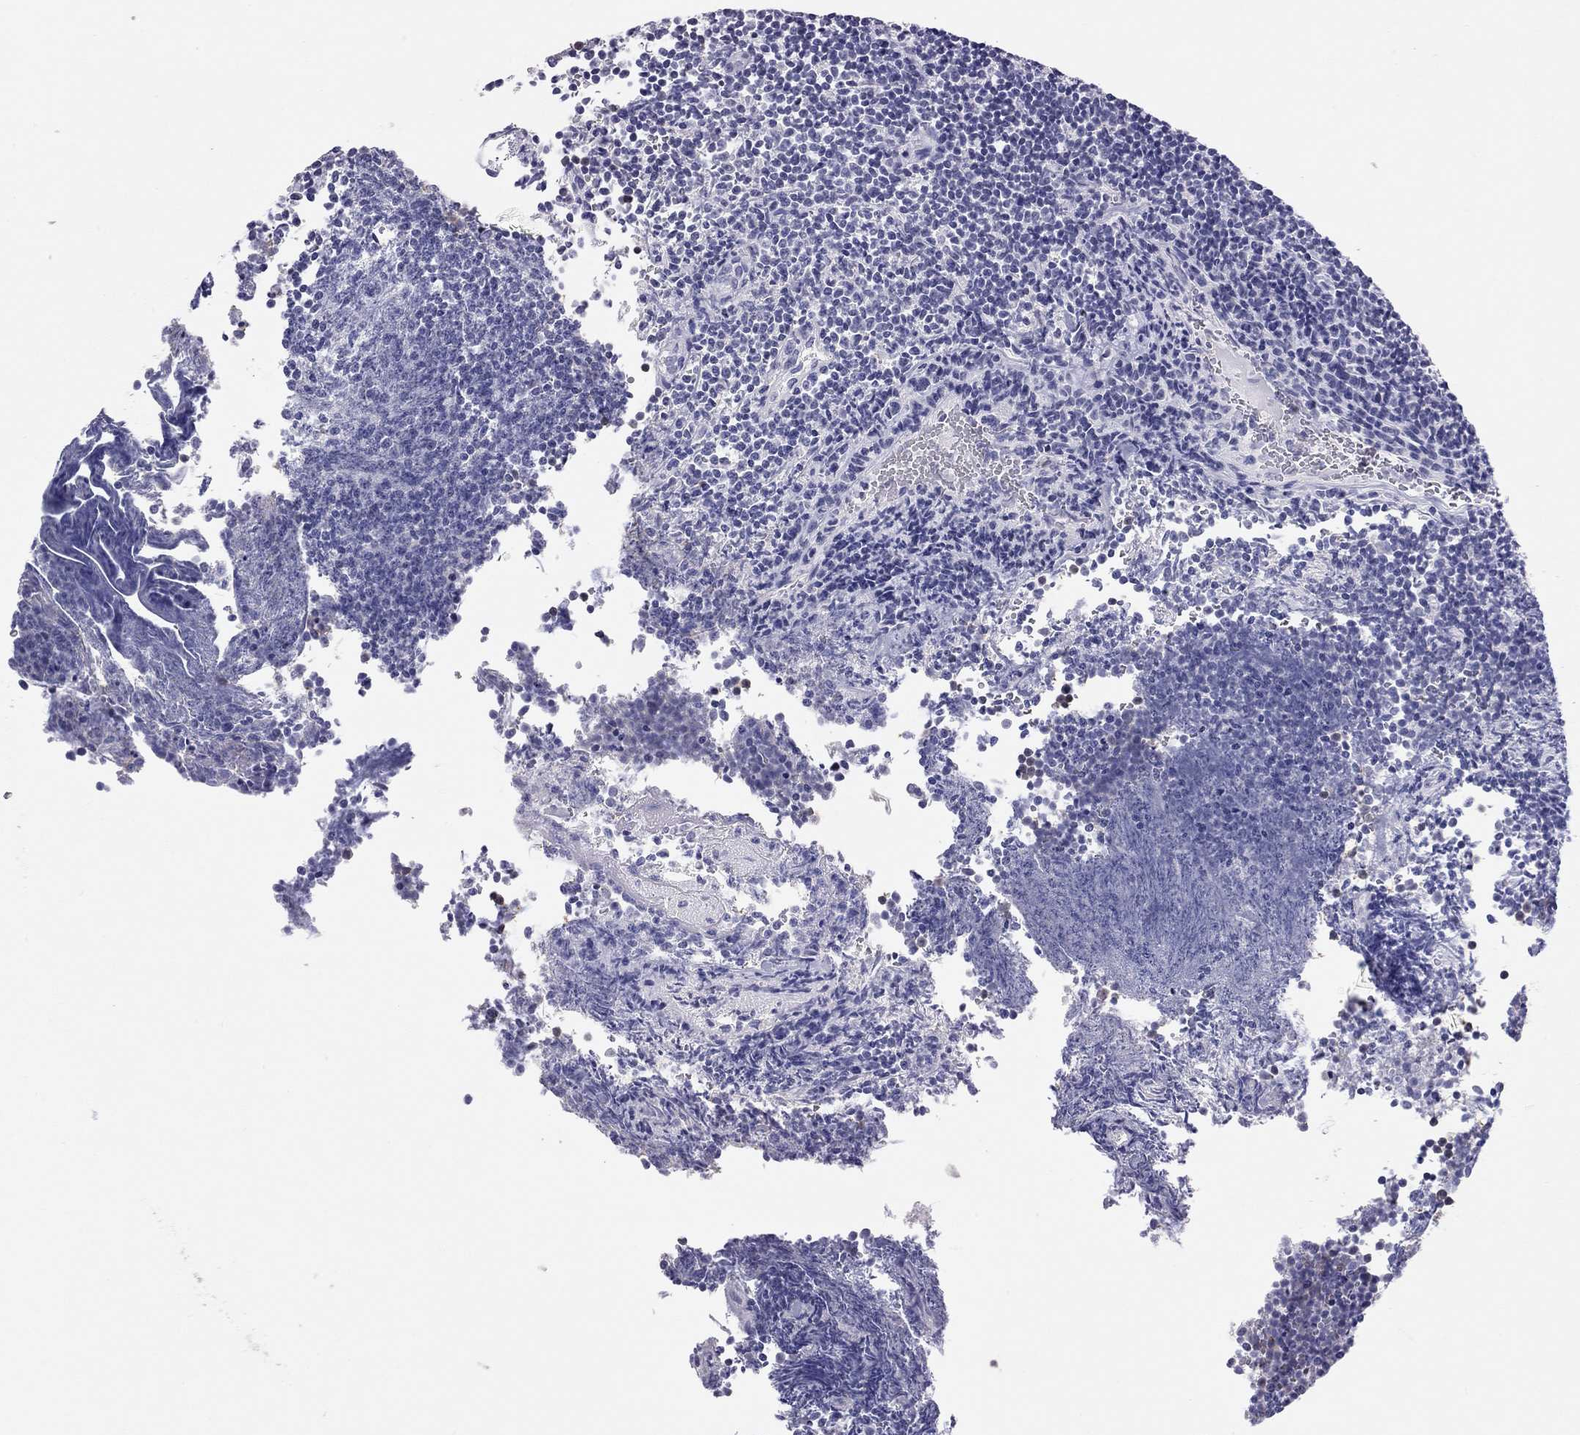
{"staining": {"intensity": "negative", "quantity": "none", "location": "none"}, "tissue": "lymphoma", "cell_type": "Tumor cells", "image_type": "cancer", "snomed": [{"axis": "morphology", "description": "Malignant lymphoma, non-Hodgkin's type, Low grade"}, {"axis": "topography", "description": "Brain"}], "caption": "DAB (3,3'-diaminobenzidine) immunohistochemical staining of low-grade malignant lymphoma, non-Hodgkin's type exhibits no significant positivity in tumor cells.", "gene": "HSF2BP", "patient": {"sex": "female", "age": 66}}